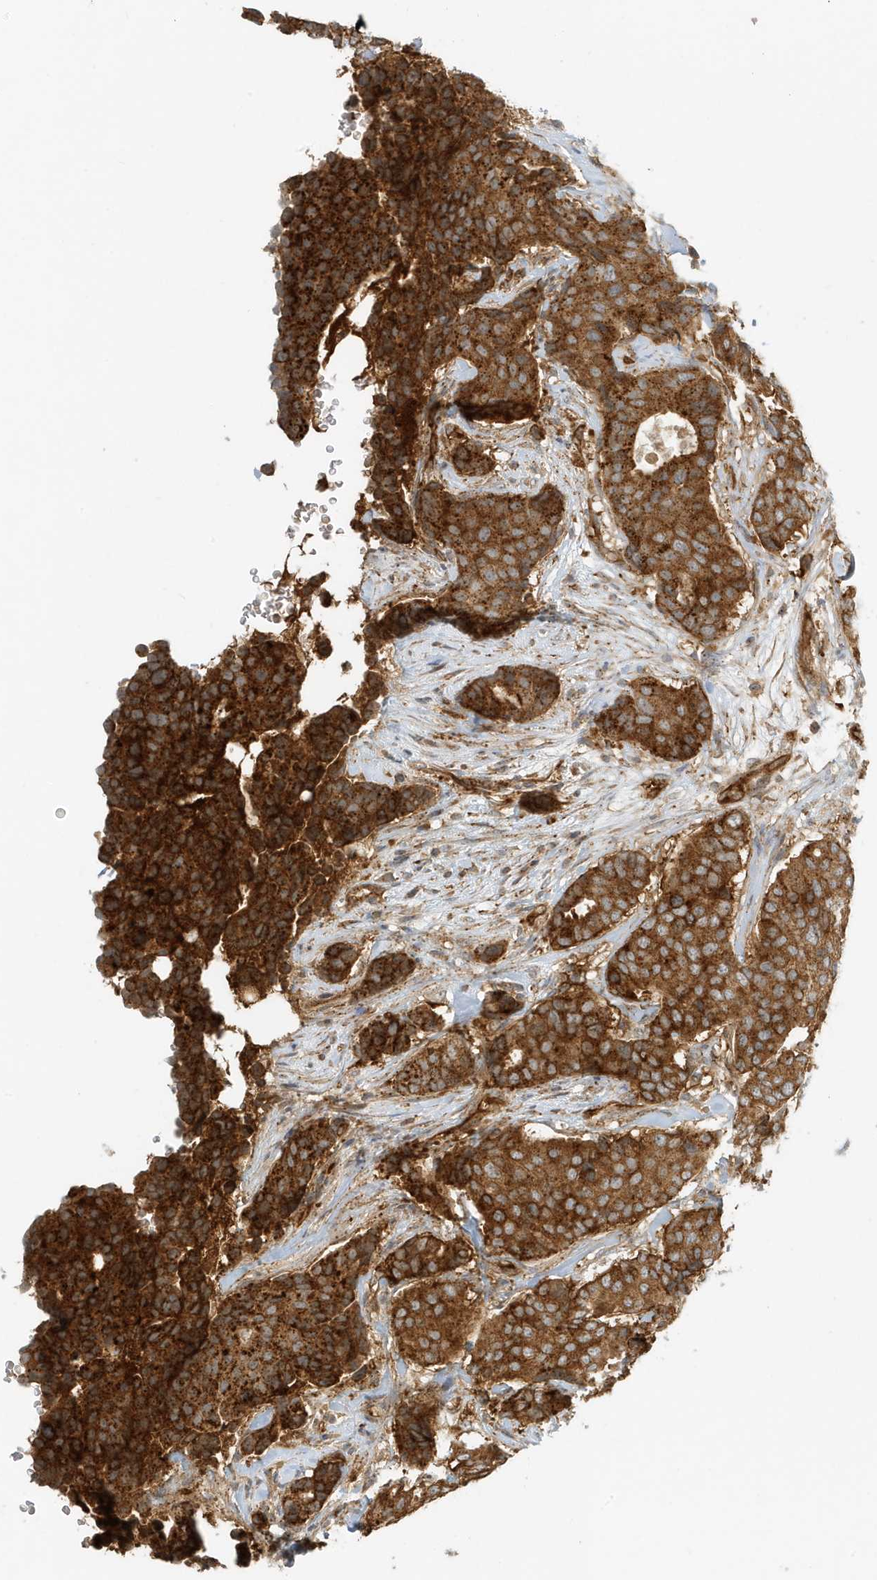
{"staining": {"intensity": "strong", "quantity": ">75%", "location": "cytoplasmic/membranous"}, "tissue": "breast cancer", "cell_type": "Tumor cells", "image_type": "cancer", "snomed": [{"axis": "morphology", "description": "Duct carcinoma"}, {"axis": "topography", "description": "Breast"}], "caption": "Tumor cells show strong cytoplasmic/membranous positivity in approximately >75% of cells in breast cancer (invasive ductal carcinoma).", "gene": "FYCO1", "patient": {"sex": "female", "age": 75}}